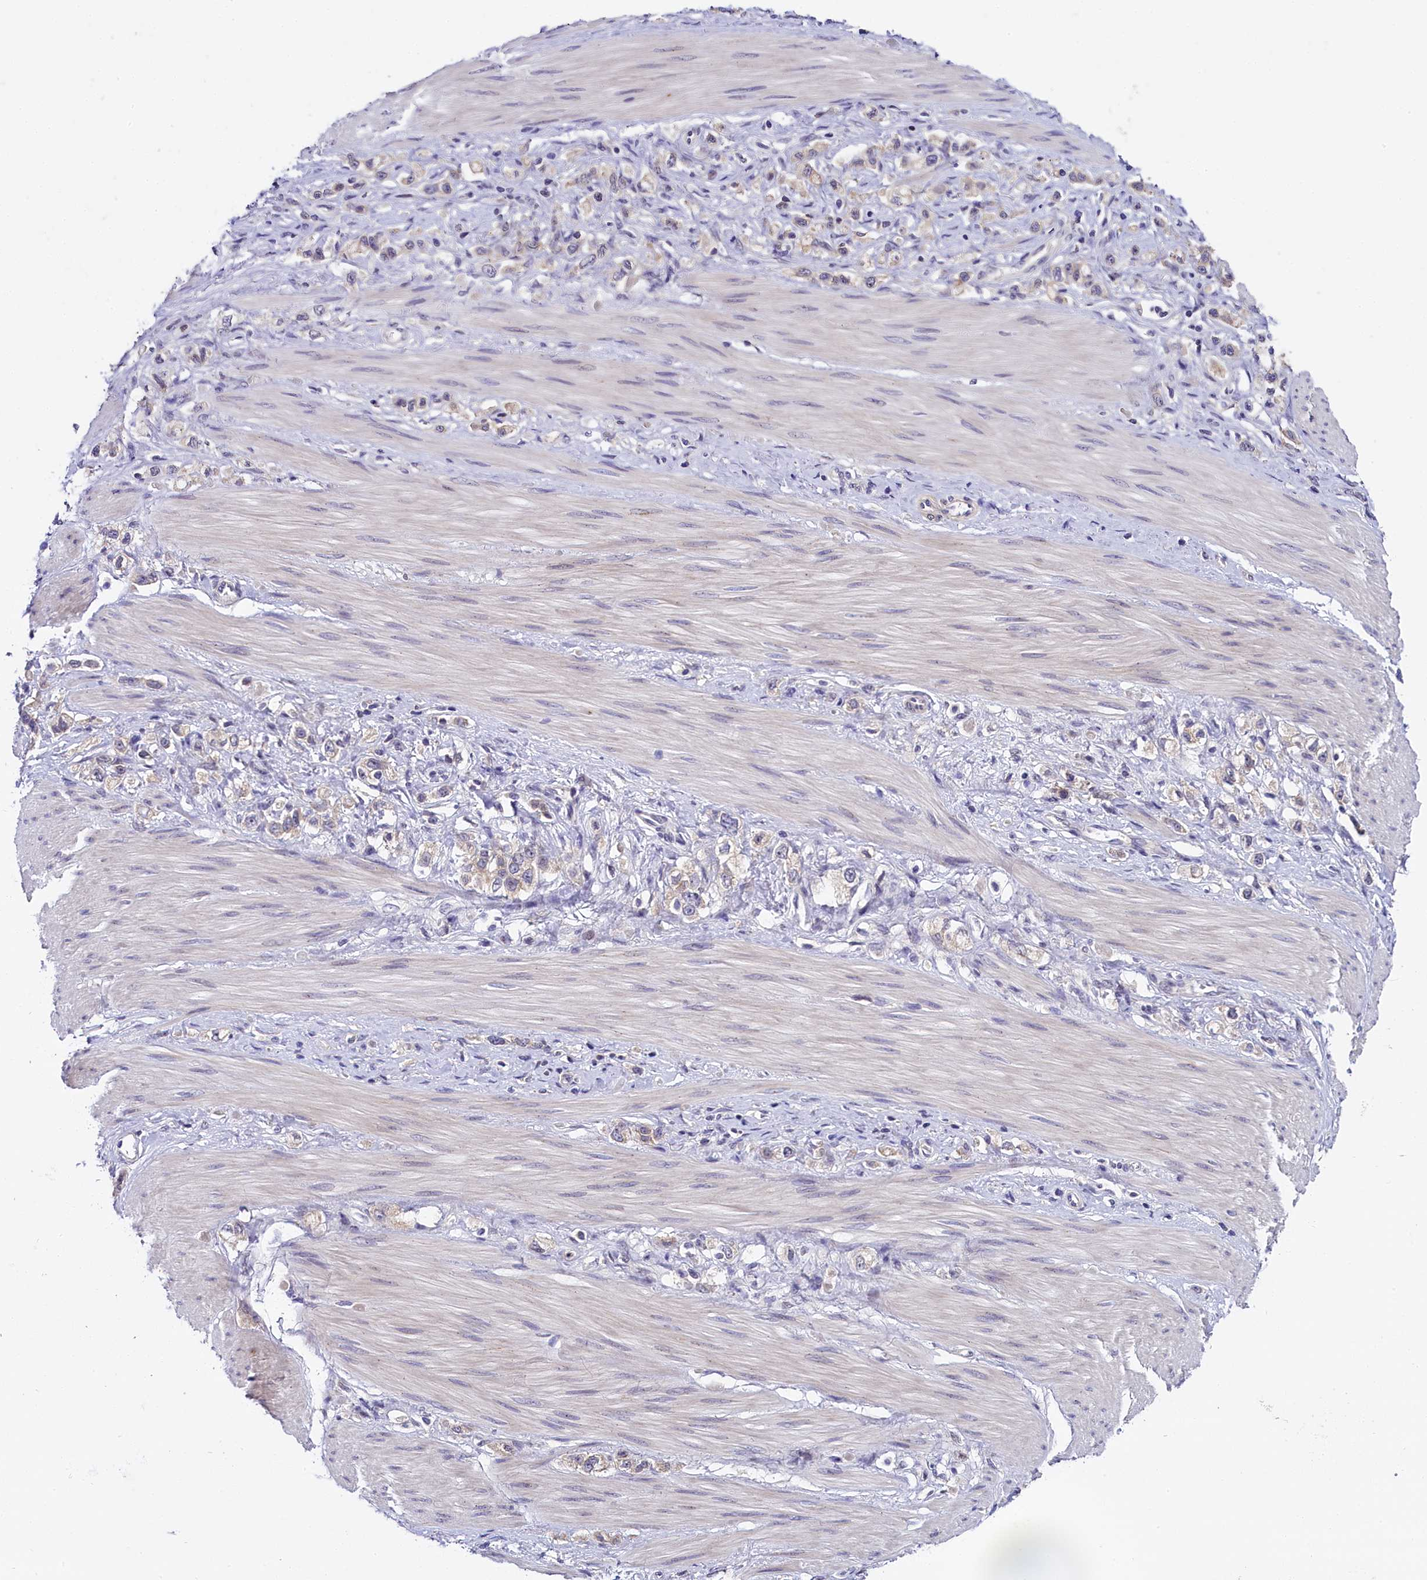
{"staining": {"intensity": "negative", "quantity": "none", "location": "none"}, "tissue": "stomach cancer", "cell_type": "Tumor cells", "image_type": "cancer", "snomed": [{"axis": "morphology", "description": "Adenocarcinoma, NOS"}, {"axis": "topography", "description": "Stomach"}], "caption": "The histopathology image exhibits no significant positivity in tumor cells of stomach cancer.", "gene": "ENKD1", "patient": {"sex": "female", "age": 65}}